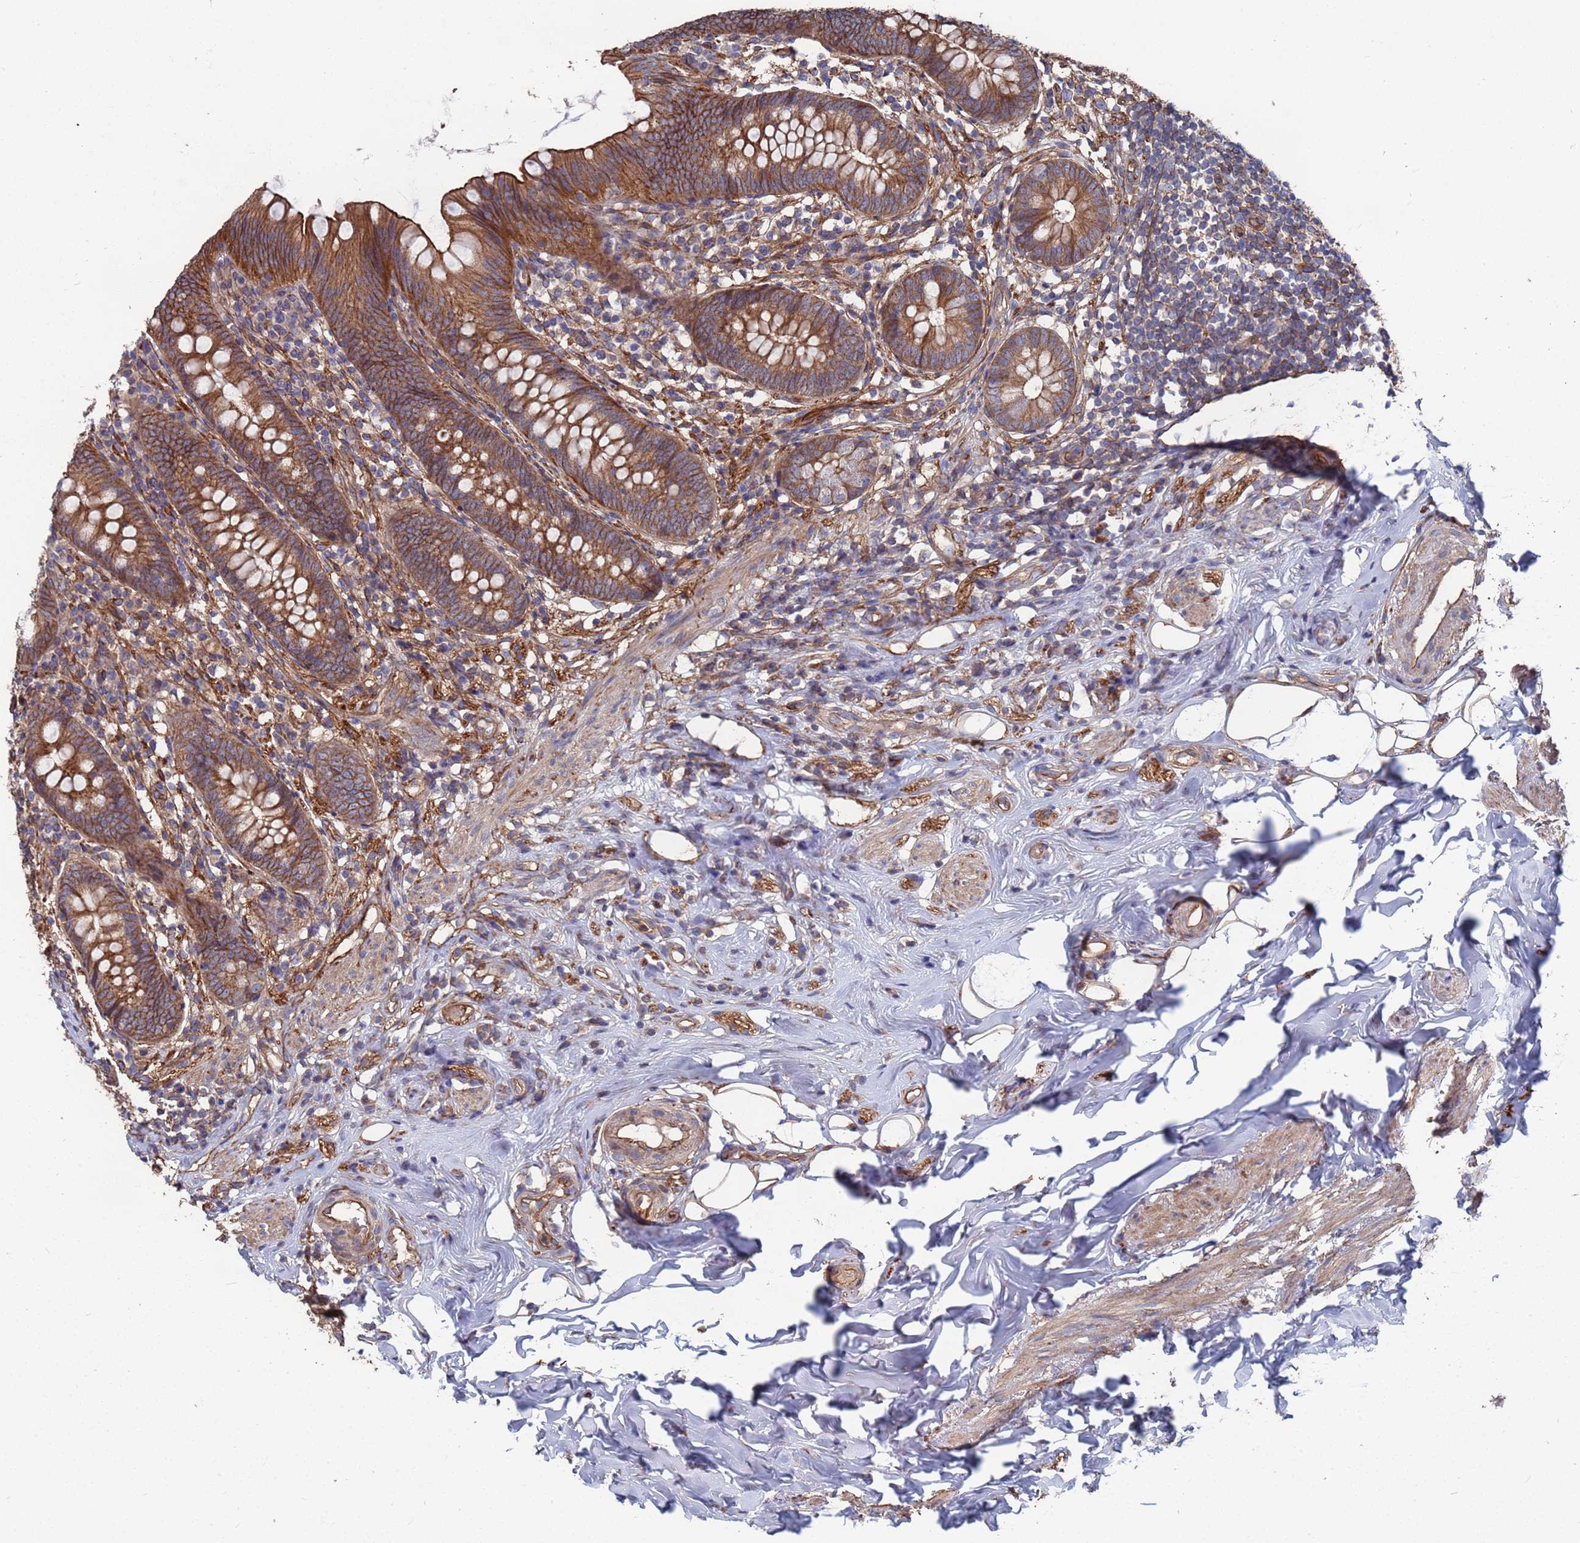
{"staining": {"intensity": "moderate", "quantity": ">75%", "location": "cytoplasmic/membranous"}, "tissue": "appendix", "cell_type": "Glandular cells", "image_type": "normal", "snomed": [{"axis": "morphology", "description": "Normal tissue, NOS"}, {"axis": "topography", "description": "Appendix"}], "caption": "IHC of benign appendix reveals medium levels of moderate cytoplasmic/membranous staining in about >75% of glandular cells.", "gene": "NDUFAF6", "patient": {"sex": "female", "age": 62}}